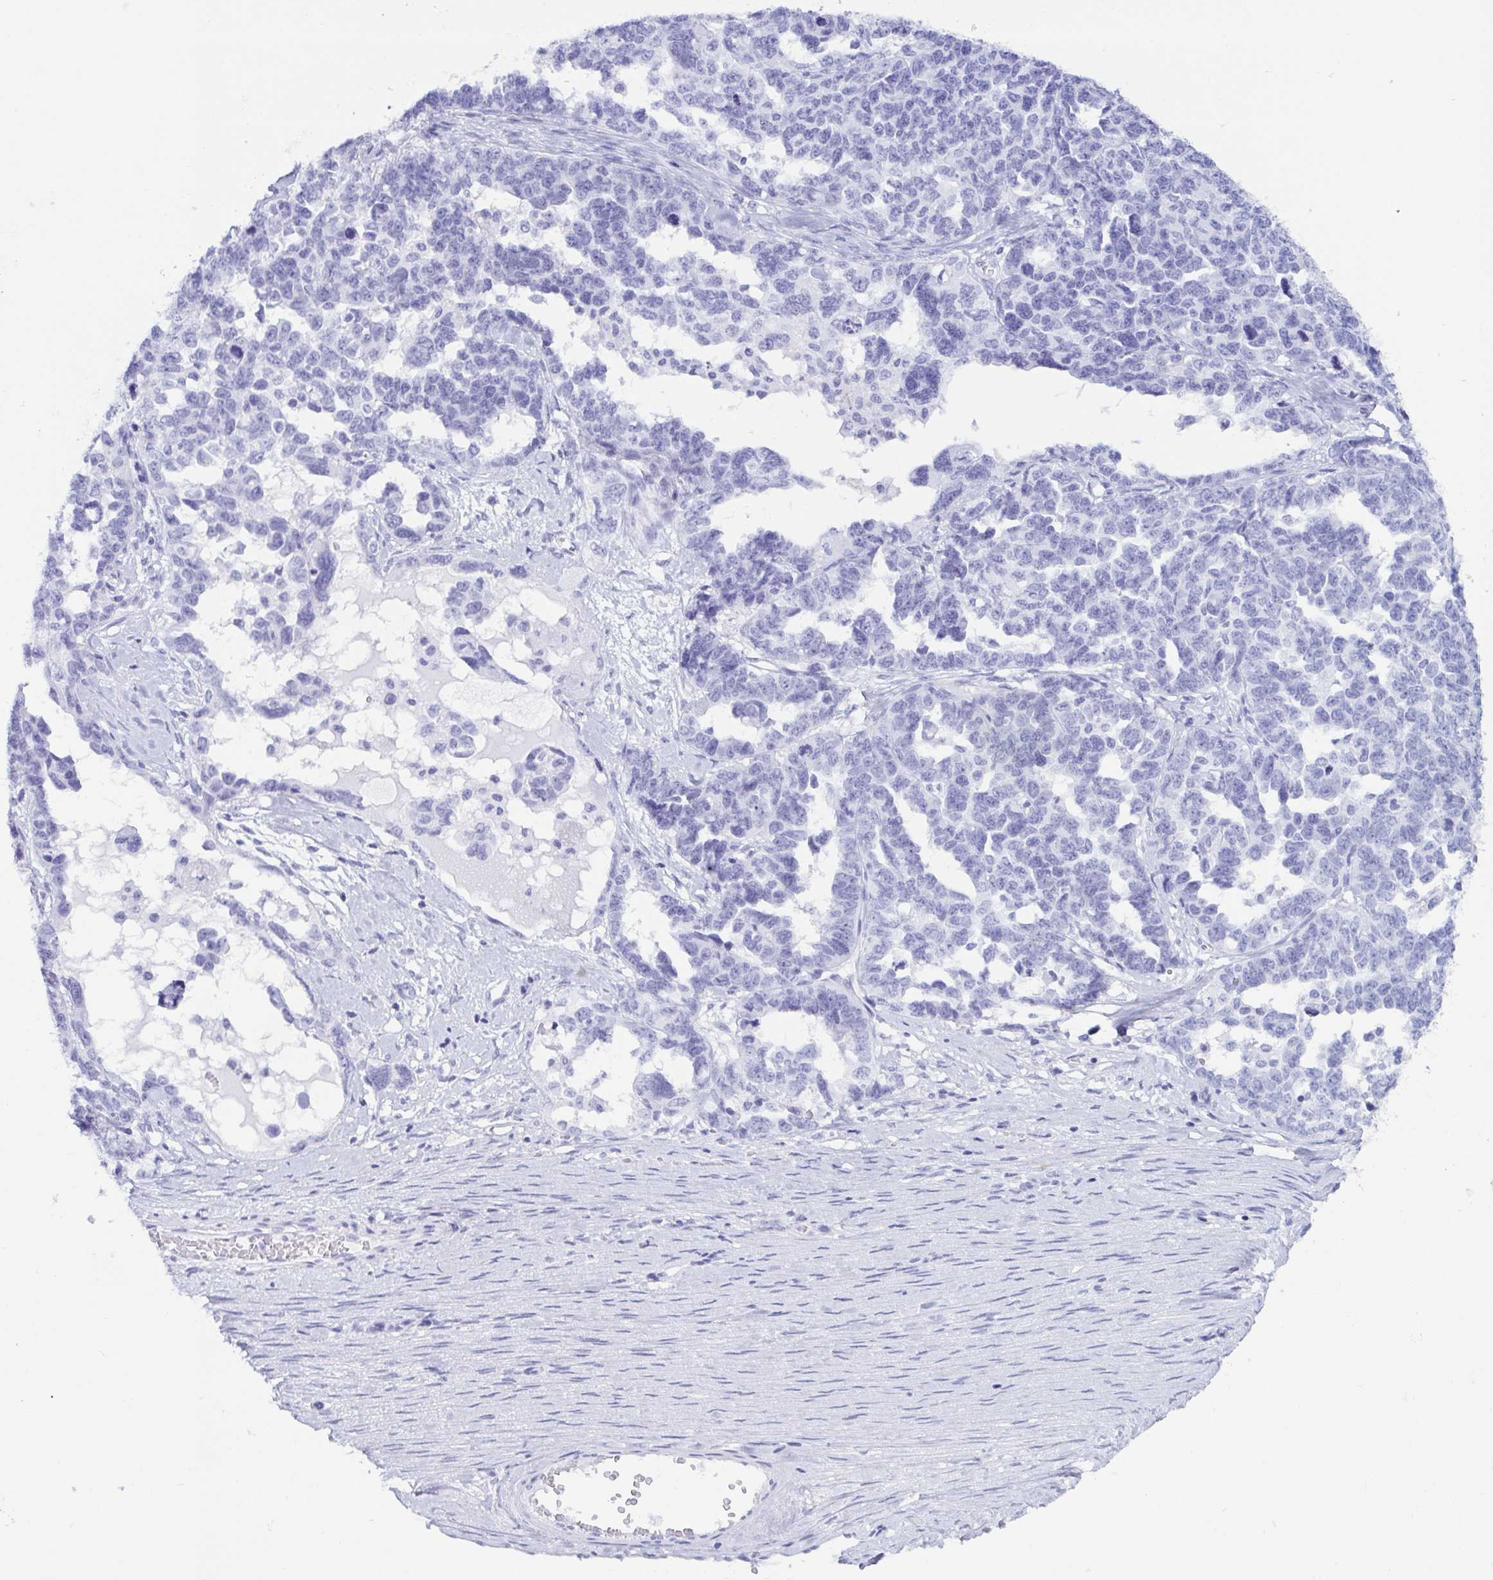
{"staining": {"intensity": "negative", "quantity": "none", "location": "none"}, "tissue": "ovarian cancer", "cell_type": "Tumor cells", "image_type": "cancer", "snomed": [{"axis": "morphology", "description": "Cystadenocarcinoma, serous, NOS"}, {"axis": "topography", "description": "Ovary"}], "caption": "Tumor cells show no significant protein positivity in ovarian serous cystadenocarcinoma.", "gene": "CD164L2", "patient": {"sex": "female", "age": 69}}